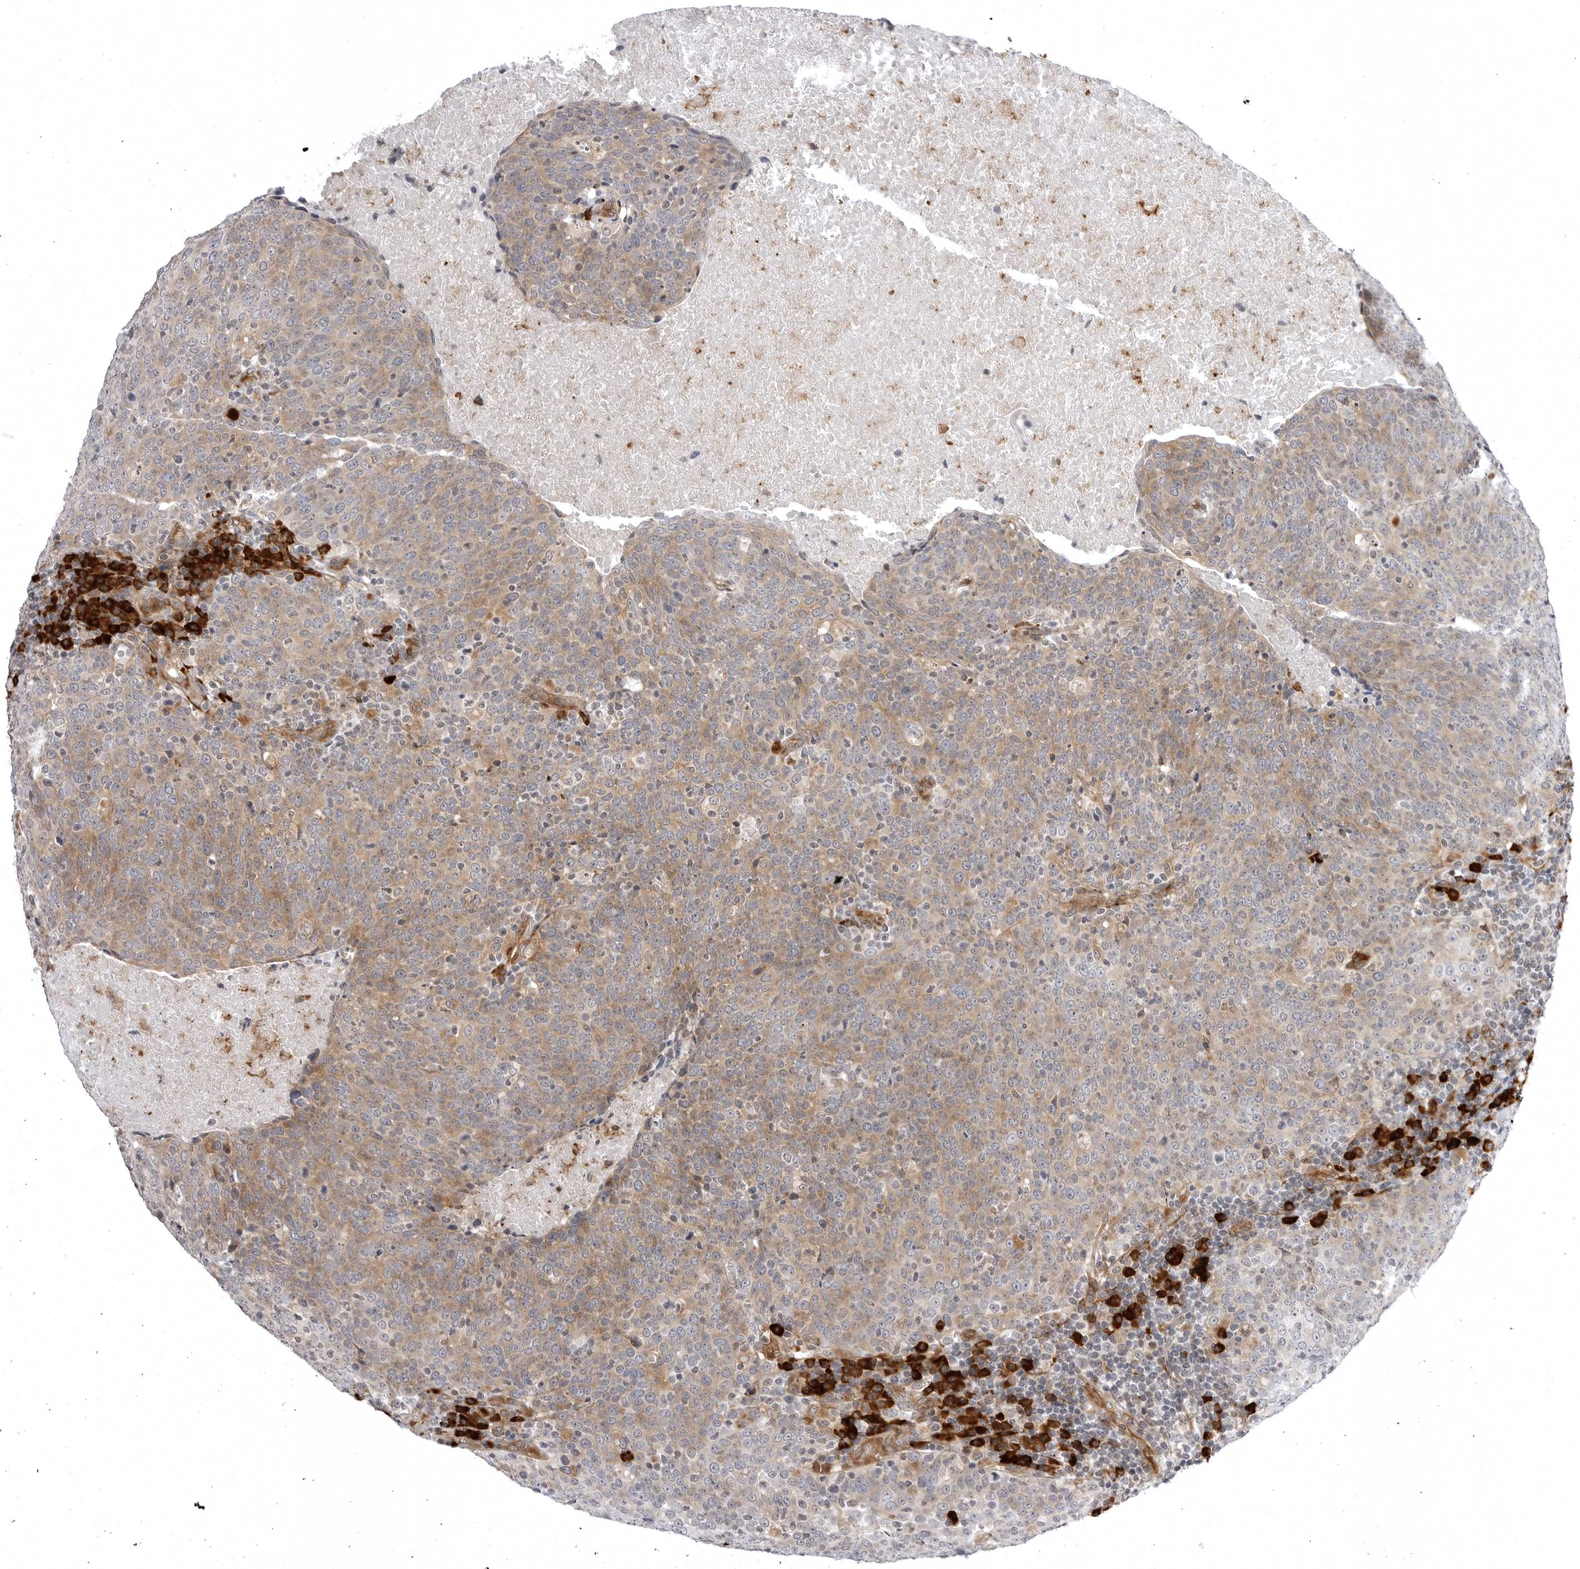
{"staining": {"intensity": "moderate", "quantity": ">75%", "location": "cytoplasmic/membranous"}, "tissue": "head and neck cancer", "cell_type": "Tumor cells", "image_type": "cancer", "snomed": [{"axis": "morphology", "description": "Squamous cell carcinoma, NOS"}, {"axis": "morphology", "description": "Squamous cell carcinoma, metastatic, NOS"}, {"axis": "topography", "description": "Lymph node"}, {"axis": "topography", "description": "Head-Neck"}], "caption": "DAB (3,3'-diaminobenzidine) immunohistochemical staining of human head and neck cancer shows moderate cytoplasmic/membranous protein positivity in approximately >75% of tumor cells.", "gene": "ARL5A", "patient": {"sex": "male", "age": 62}}